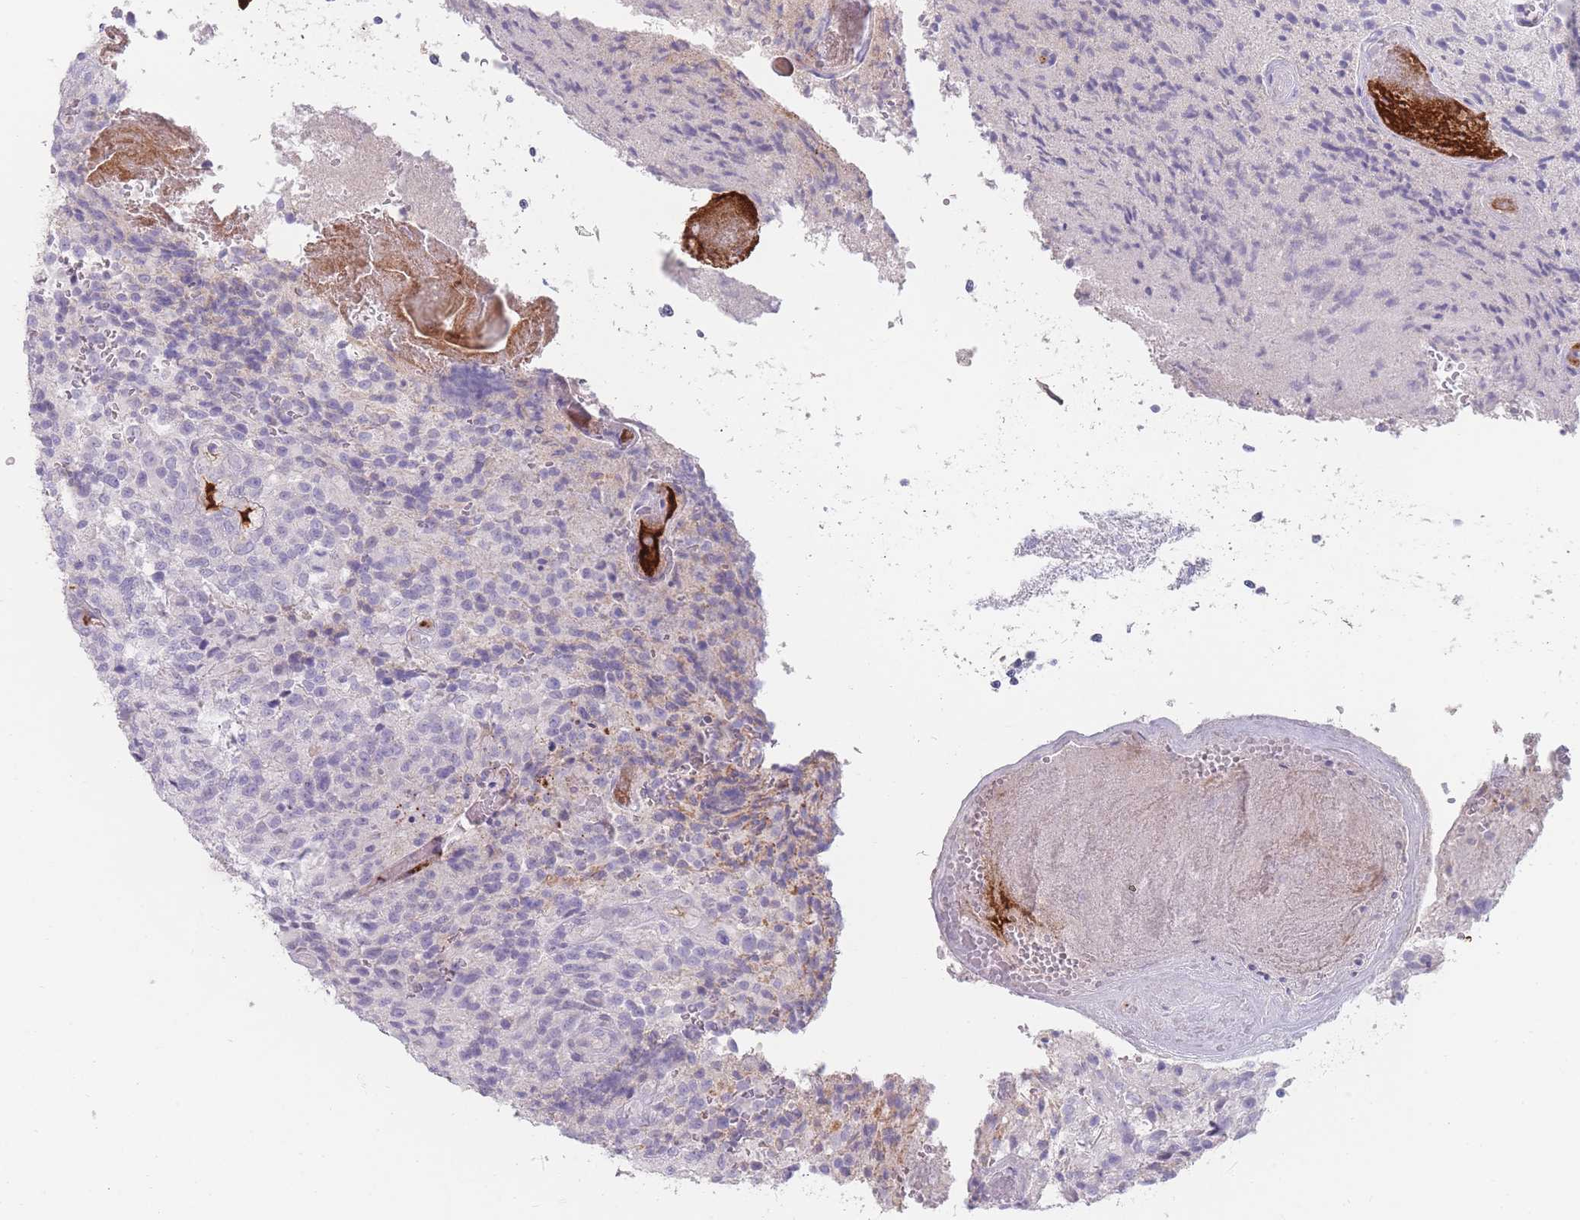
{"staining": {"intensity": "negative", "quantity": "none", "location": "none"}, "tissue": "glioma", "cell_type": "Tumor cells", "image_type": "cancer", "snomed": [{"axis": "morphology", "description": "Normal tissue, NOS"}, {"axis": "morphology", "description": "Glioma, malignant, High grade"}, {"axis": "topography", "description": "Cerebral cortex"}], "caption": "This photomicrograph is of glioma stained with immunohistochemistry to label a protein in brown with the nuclei are counter-stained blue. There is no staining in tumor cells.", "gene": "PRG4", "patient": {"sex": "male", "age": 56}}